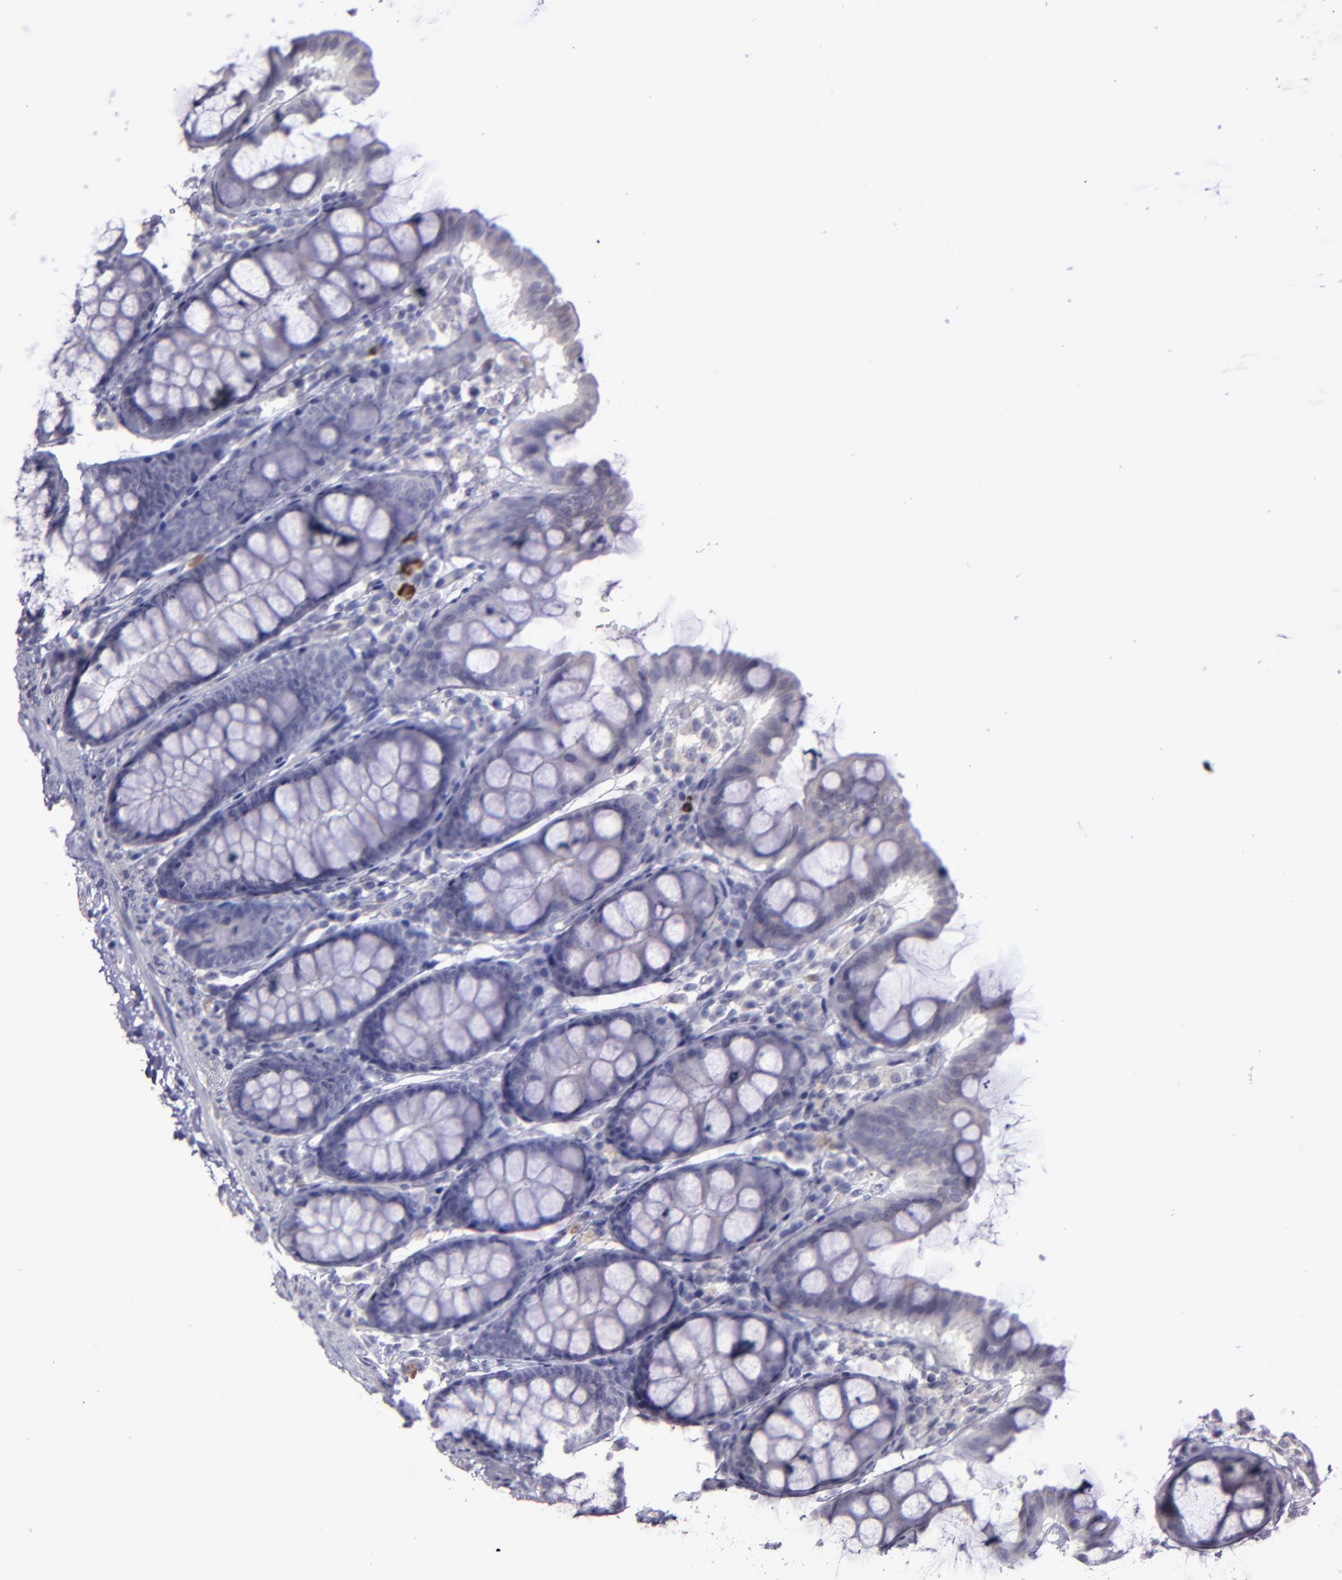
{"staining": {"intensity": "negative", "quantity": "none", "location": "none"}, "tissue": "colon", "cell_type": "Endothelial cells", "image_type": "normal", "snomed": [{"axis": "morphology", "description": "Normal tissue, NOS"}, {"axis": "topography", "description": "Colon"}], "caption": "An IHC photomicrograph of unremarkable colon is shown. There is no staining in endothelial cells of colon. Brightfield microscopy of immunohistochemistry (IHC) stained with DAB (brown) and hematoxylin (blue), captured at high magnification.", "gene": "MASP1", "patient": {"sex": "female", "age": 61}}